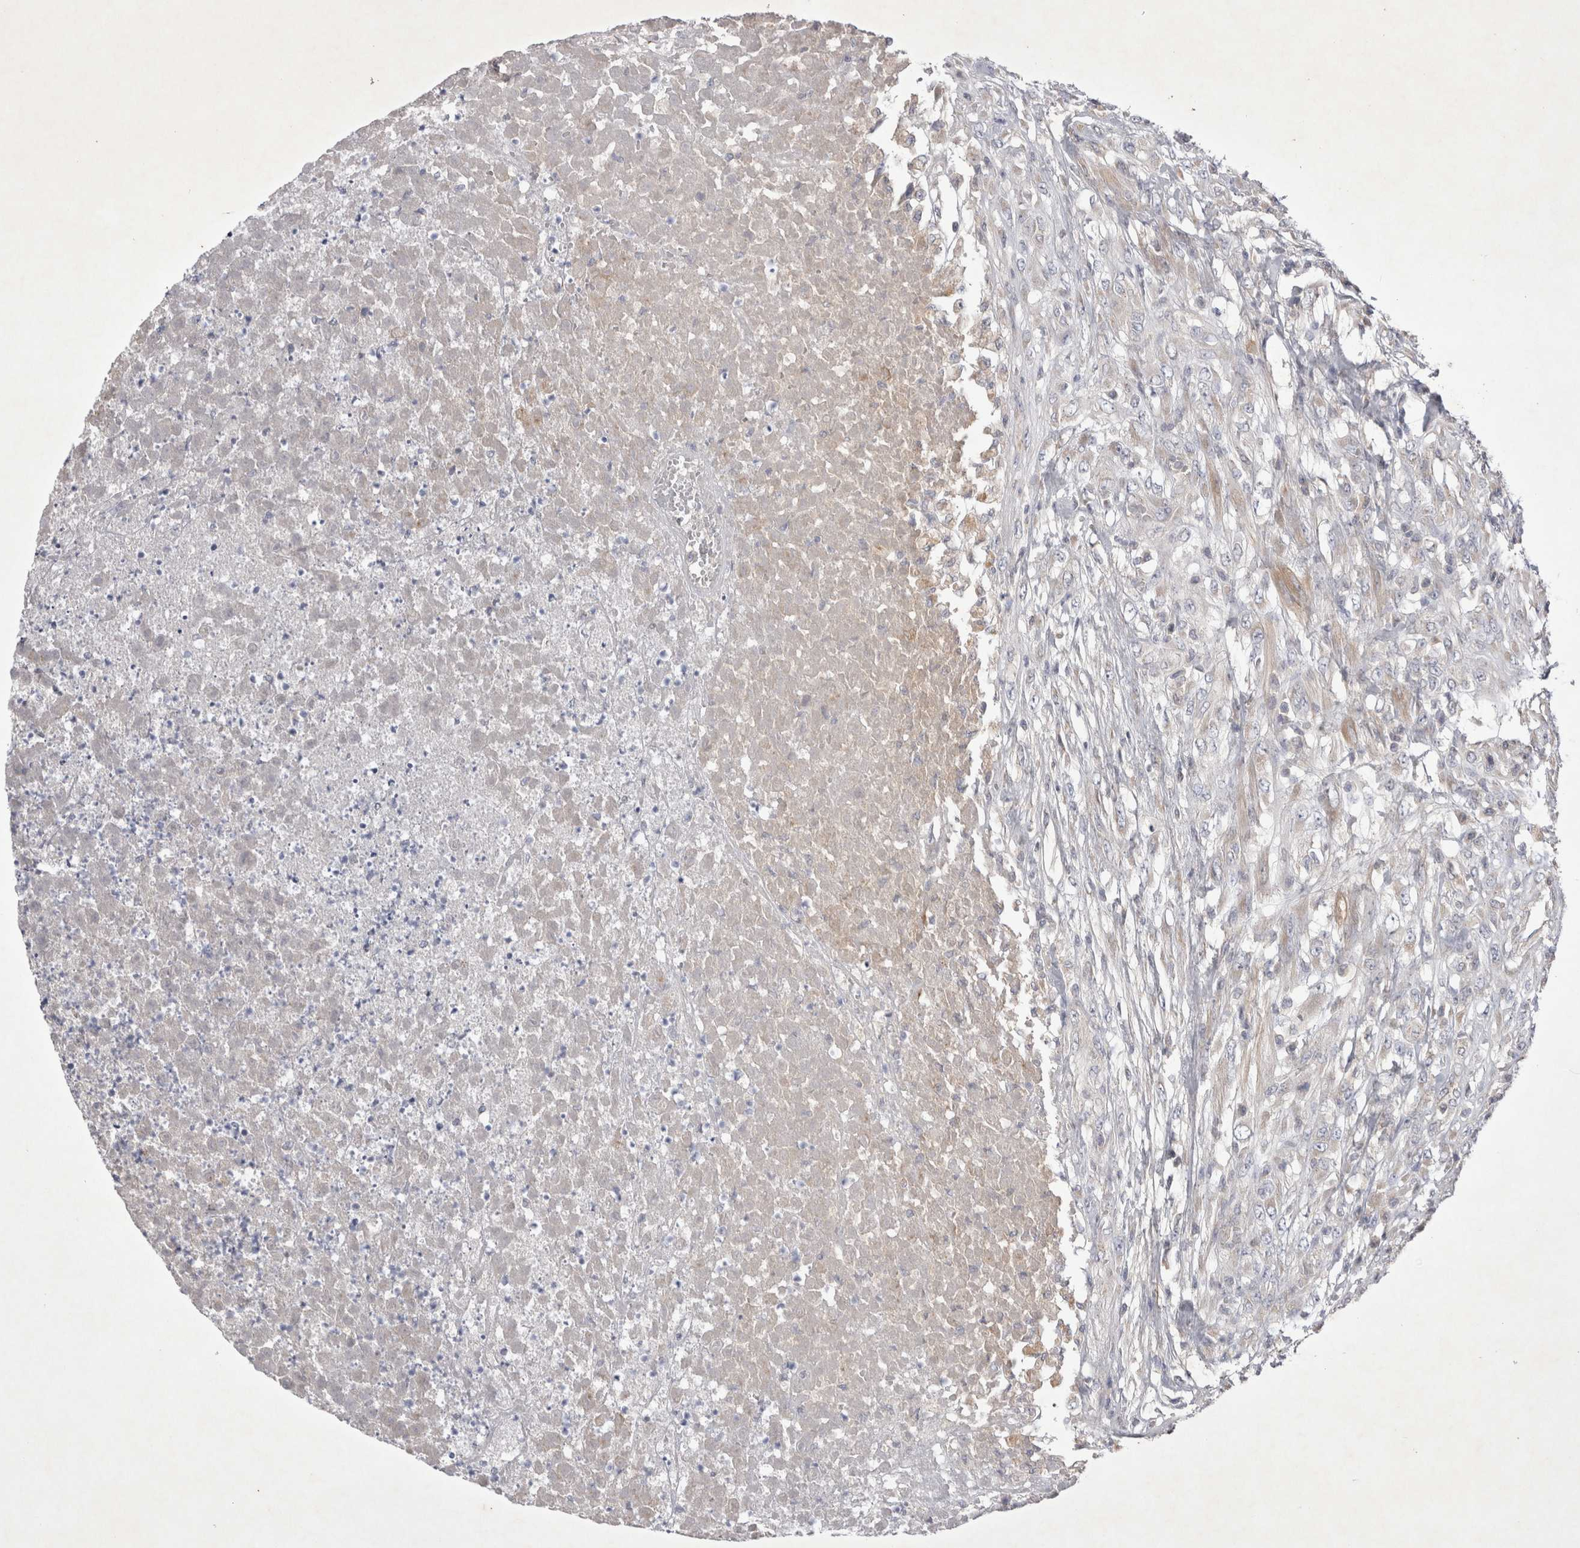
{"staining": {"intensity": "negative", "quantity": "none", "location": "none"}, "tissue": "testis cancer", "cell_type": "Tumor cells", "image_type": "cancer", "snomed": [{"axis": "morphology", "description": "Seminoma, NOS"}, {"axis": "topography", "description": "Testis"}], "caption": "Immunohistochemistry photomicrograph of neoplastic tissue: human testis cancer (seminoma) stained with DAB exhibits no significant protein positivity in tumor cells.", "gene": "SRD5A3", "patient": {"sex": "male", "age": 59}}